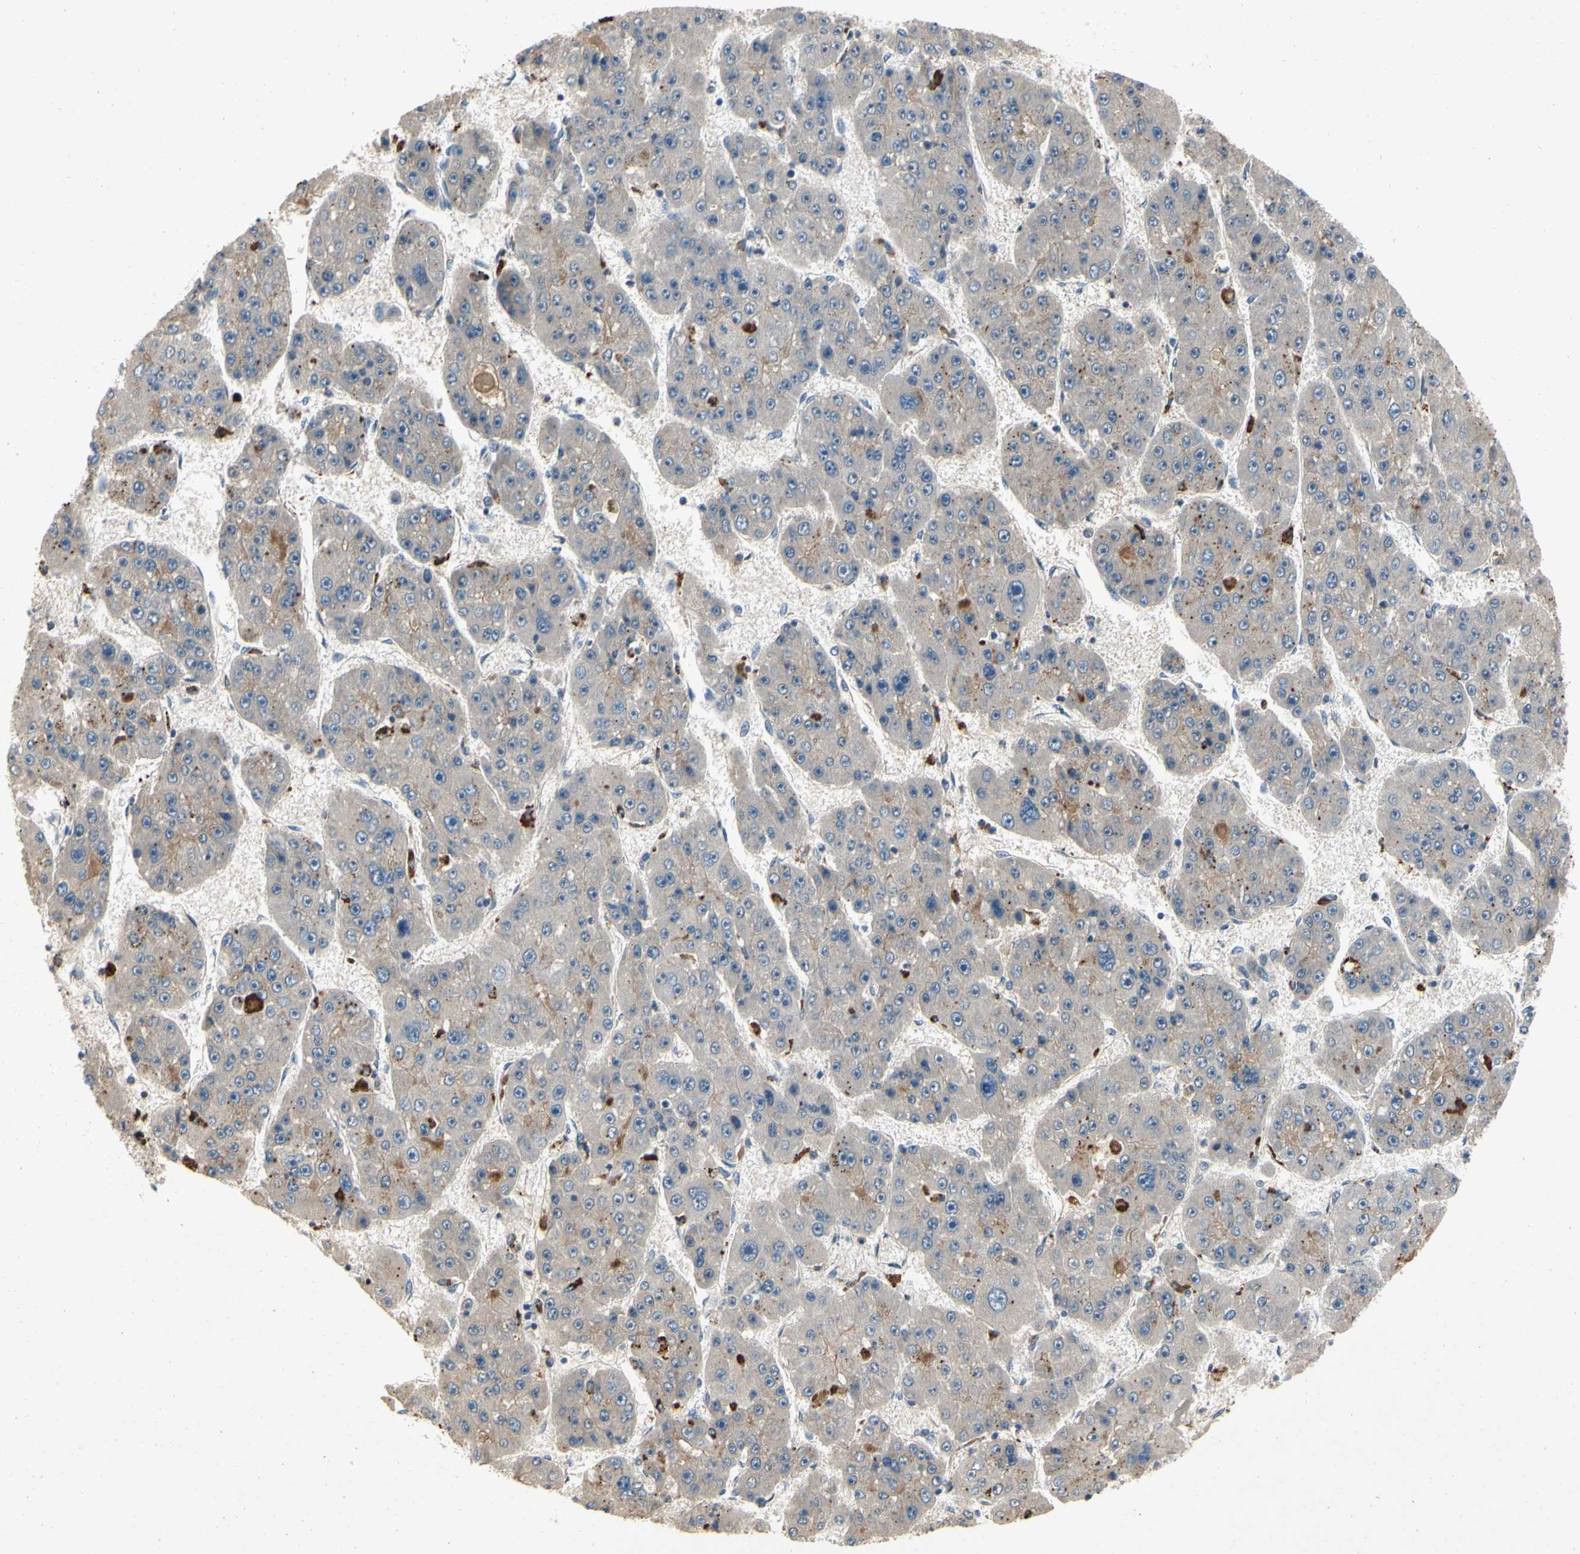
{"staining": {"intensity": "moderate", "quantity": "<25%", "location": "cytoplasmic/membranous"}, "tissue": "liver cancer", "cell_type": "Tumor cells", "image_type": "cancer", "snomed": [{"axis": "morphology", "description": "Carcinoma, Hepatocellular, NOS"}, {"axis": "topography", "description": "Liver"}], "caption": "Human liver hepatocellular carcinoma stained with a protein marker reveals moderate staining in tumor cells.", "gene": "ALPL", "patient": {"sex": "female", "age": 61}}